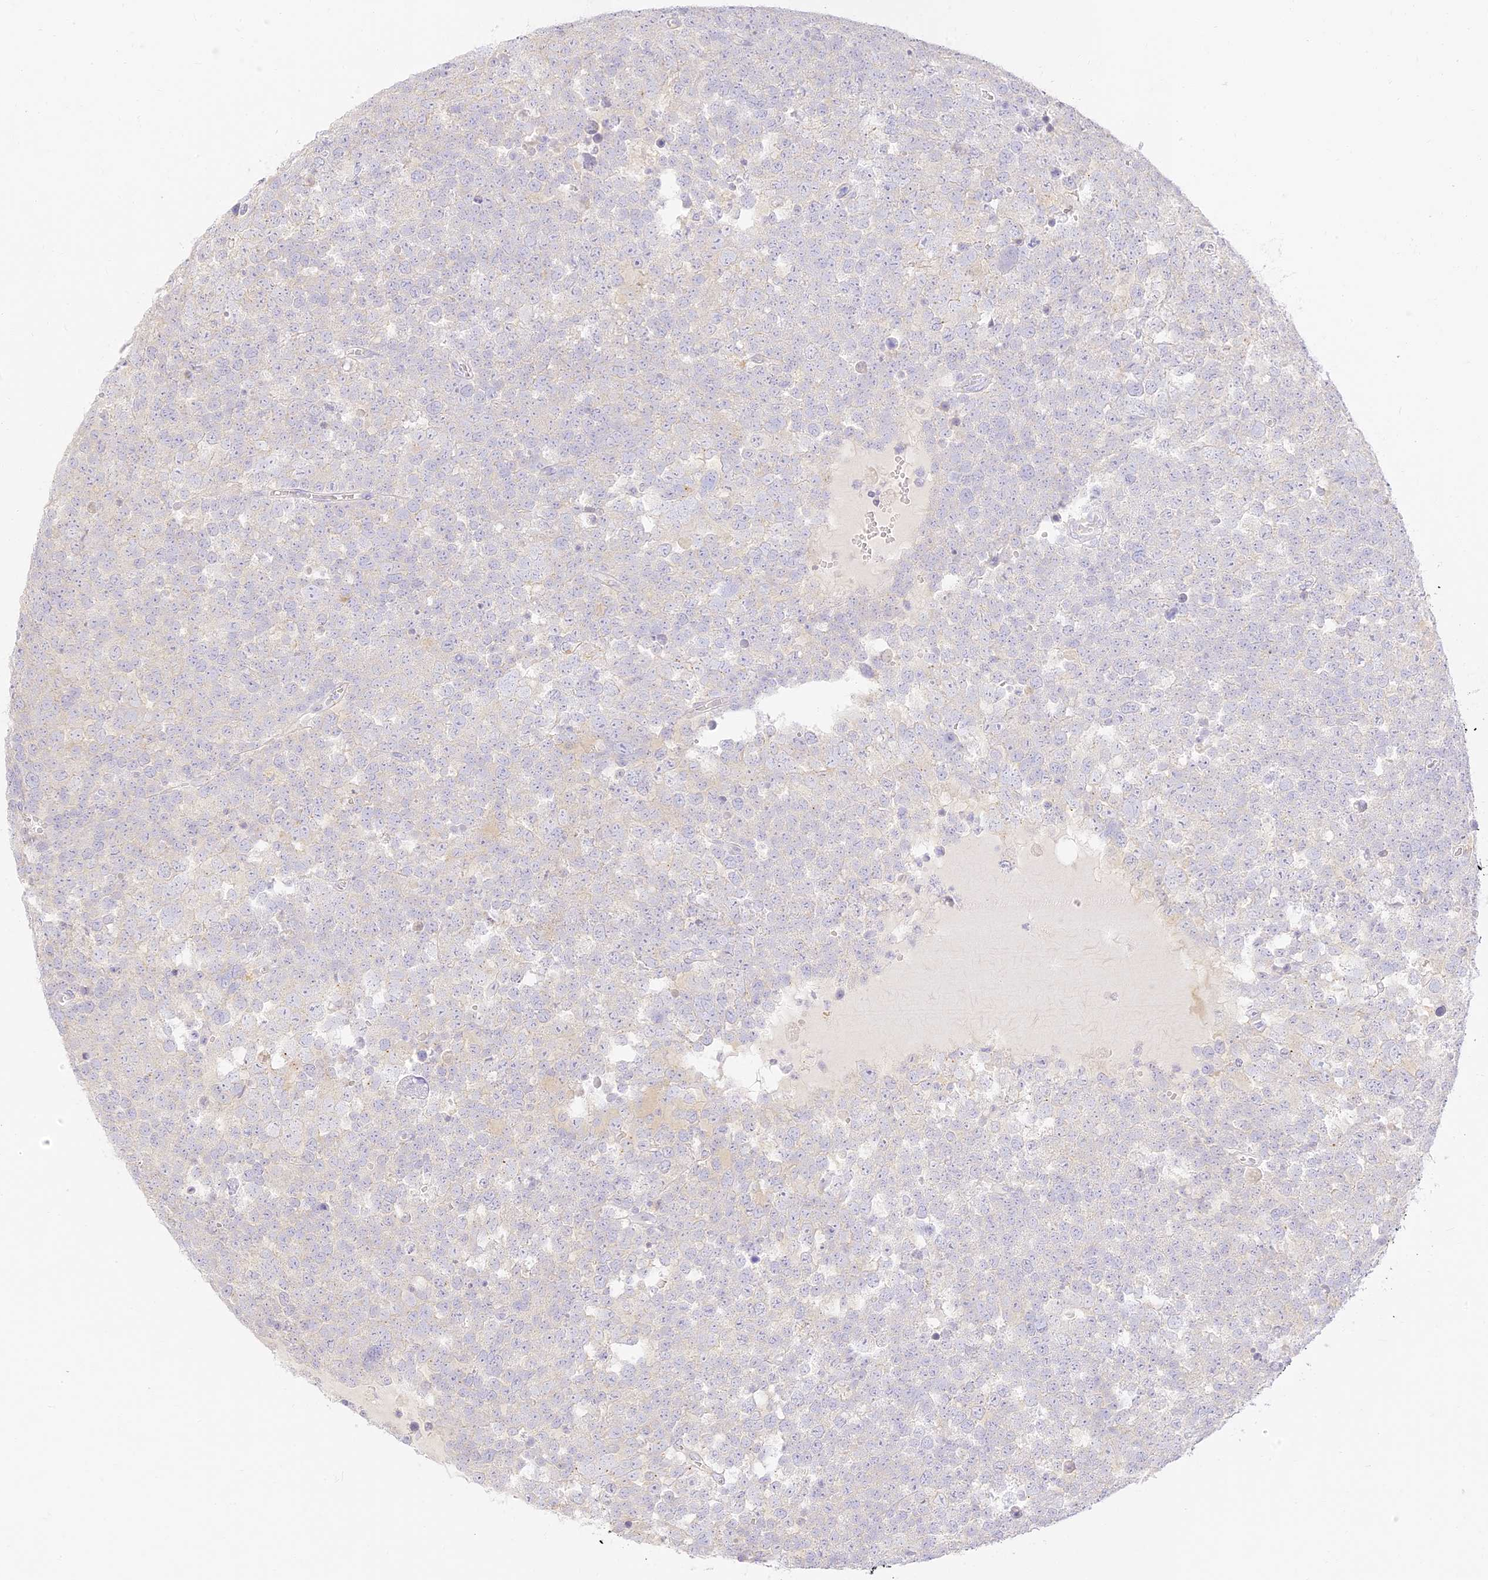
{"staining": {"intensity": "negative", "quantity": "none", "location": "none"}, "tissue": "testis cancer", "cell_type": "Tumor cells", "image_type": "cancer", "snomed": [{"axis": "morphology", "description": "Seminoma, NOS"}, {"axis": "topography", "description": "Testis"}], "caption": "DAB immunohistochemical staining of testis cancer demonstrates no significant expression in tumor cells. (DAB IHC, high magnification).", "gene": "SEC13", "patient": {"sex": "male", "age": 71}}